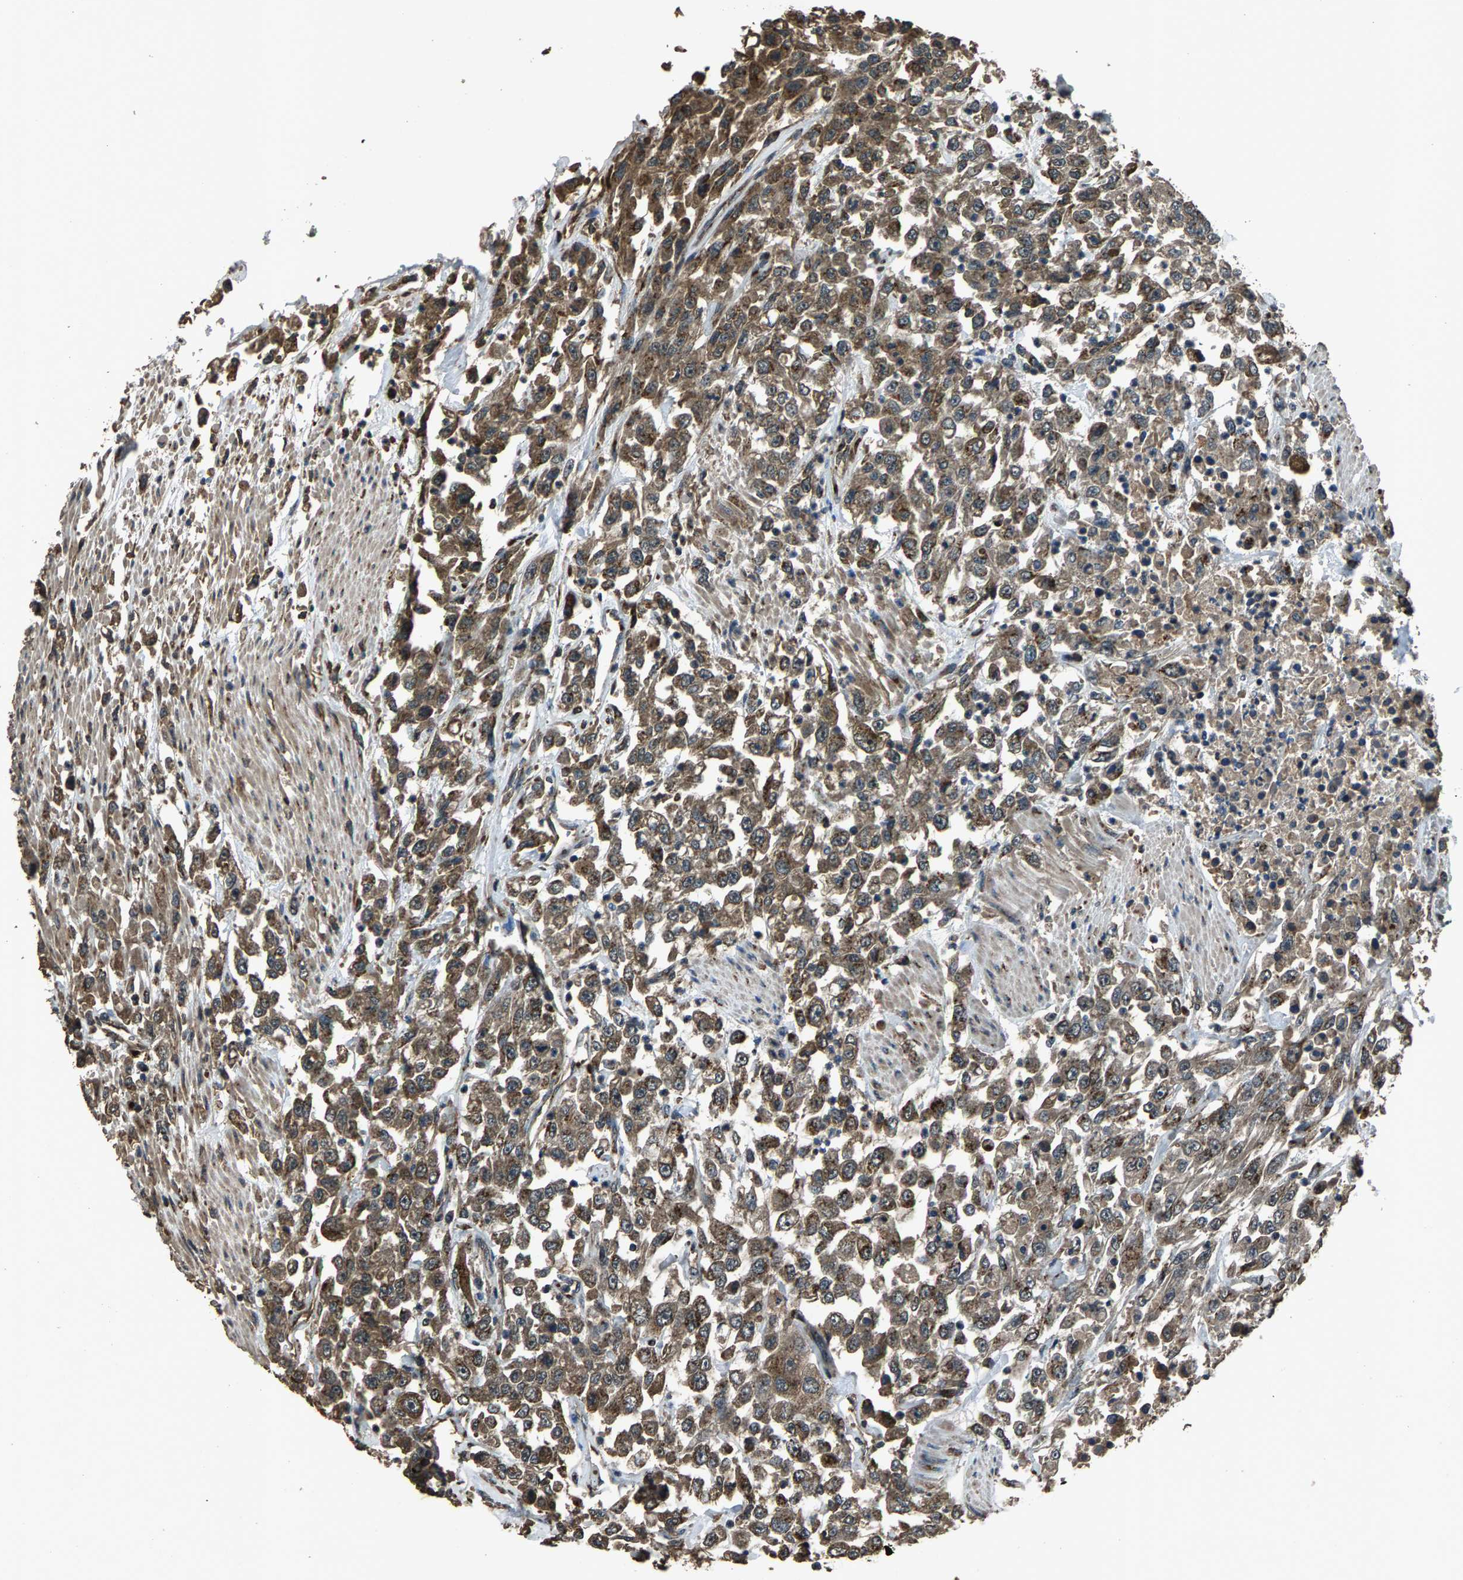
{"staining": {"intensity": "moderate", "quantity": ">75%", "location": "cytoplasmic/membranous"}, "tissue": "urothelial cancer", "cell_type": "Tumor cells", "image_type": "cancer", "snomed": [{"axis": "morphology", "description": "Urothelial carcinoma, High grade"}, {"axis": "topography", "description": "Urinary bladder"}], "caption": "Moderate cytoplasmic/membranous protein staining is seen in about >75% of tumor cells in urothelial cancer.", "gene": "SLC38A10", "patient": {"sex": "male", "age": 46}}